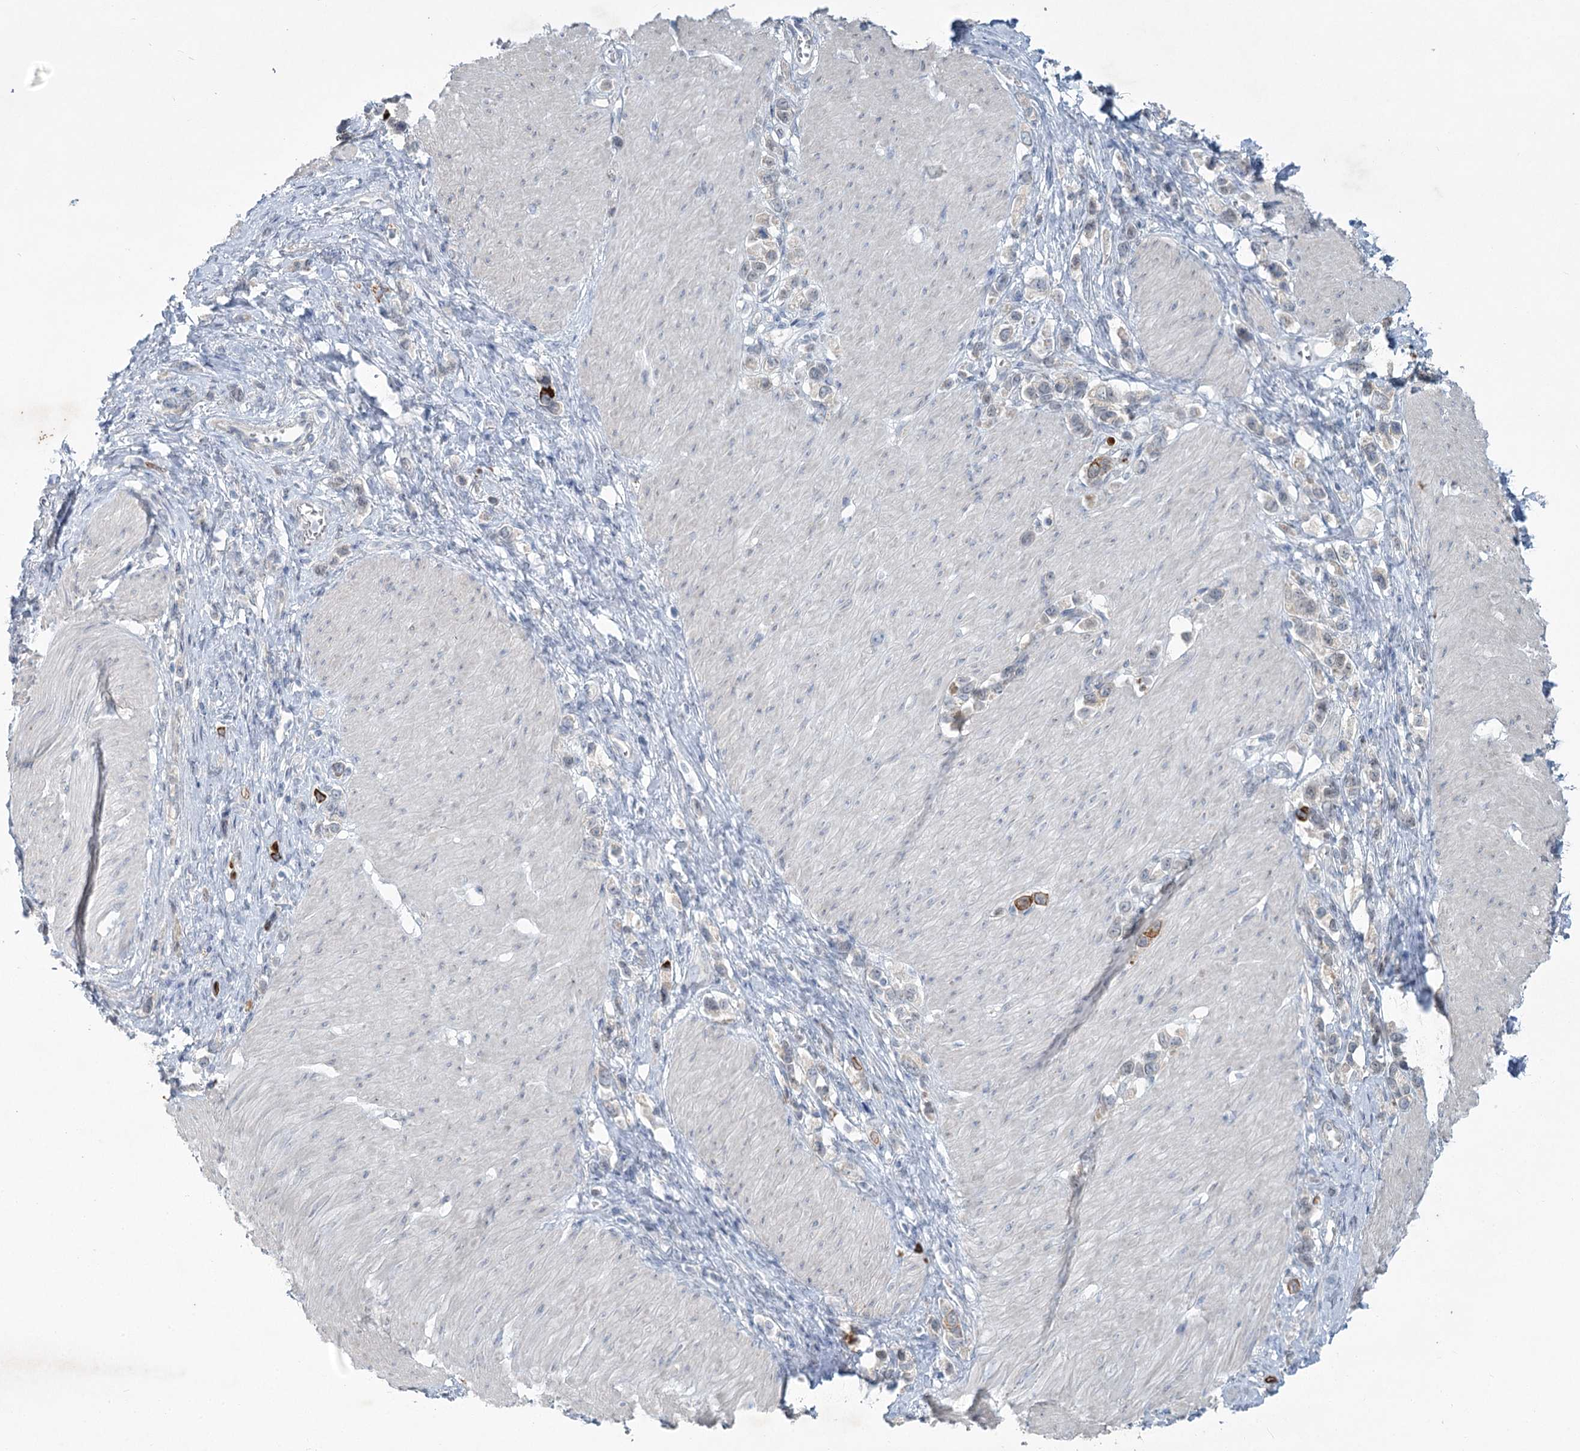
{"staining": {"intensity": "moderate", "quantity": "<25%", "location": "cytoplasmic/membranous"}, "tissue": "stomach cancer", "cell_type": "Tumor cells", "image_type": "cancer", "snomed": [{"axis": "morphology", "description": "Normal tissue, NOS"}, {"axis": "morphology", "description": "Adenocarcinoma, NOS"}, {"axis": "topography", "description": "Stomach, upper"}, {"axis": "topography", "description": "Stomach"}], "caption": "This is an image of immunohistochemistry (IHC) staining of stomach adenocarcinoma, which shows moderate expression in the cytoplasmic/membranous of tumor cells.", "gene": "ABITRAM", "patient": {"sex": "female", "age": 65}}